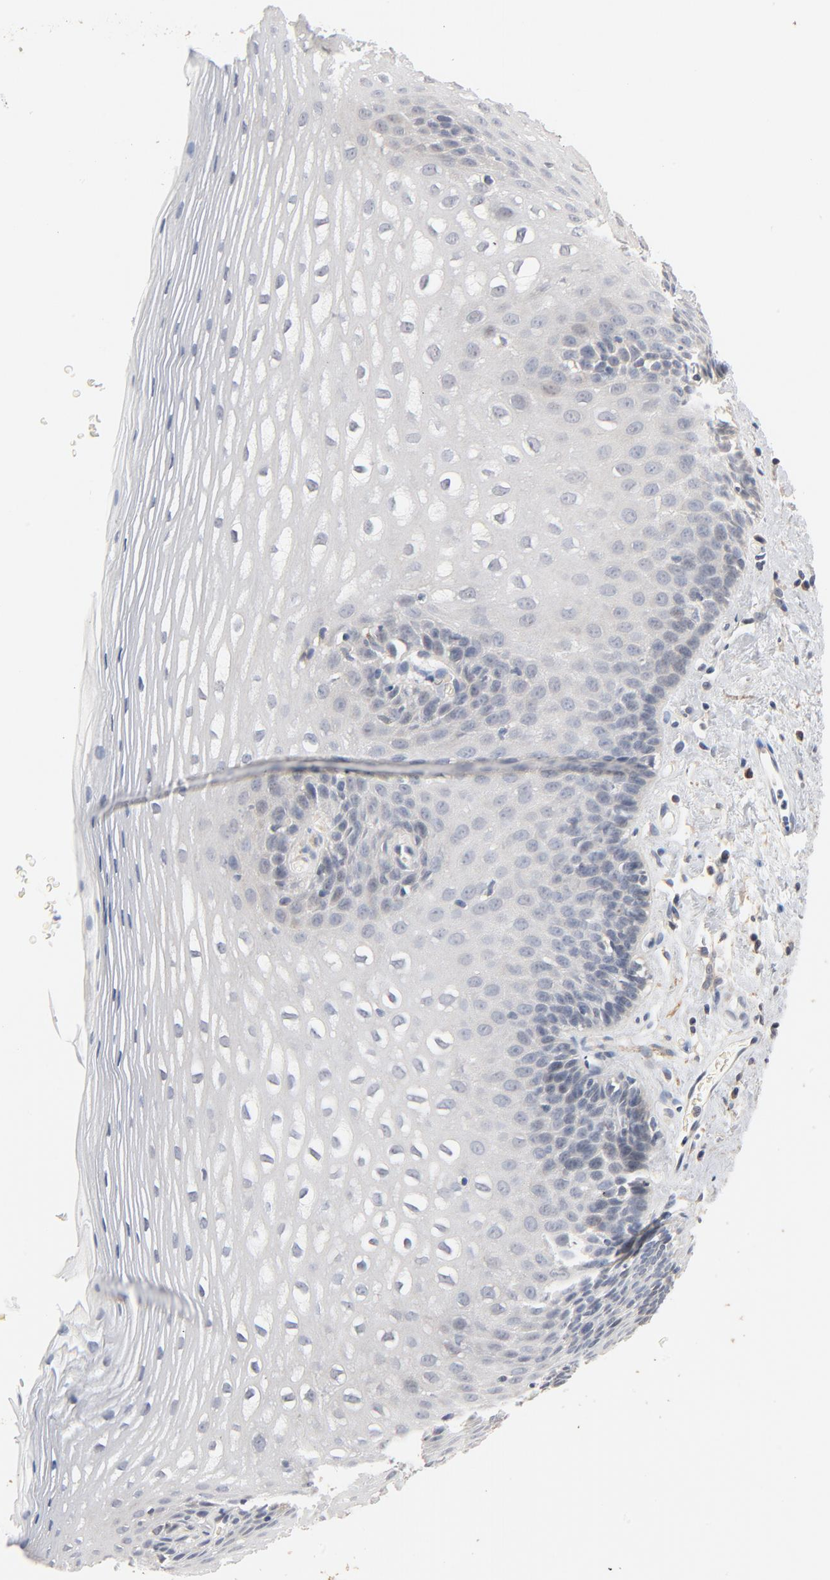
{"staining": {"intensity": "negative", "quantity": "none", "location": "none"}, "tissue": "esophagus", "cell_type": "Squamous epithelial cells", "image_type": "normal", "snomed": [{"axis": "morphology", "description": "Normal tissue, NOS"}, {"axis": "topography", "description": "Esophagus"}], "caption": "IHC image of normal esophagus: esophagus stained with DAB (3,3'-diaminobenzidine) reveals no significant protein staining in squamous epithelial cells.", "gene": "ZDHHC8", "patient": {"sex": "female", "age": 70}}